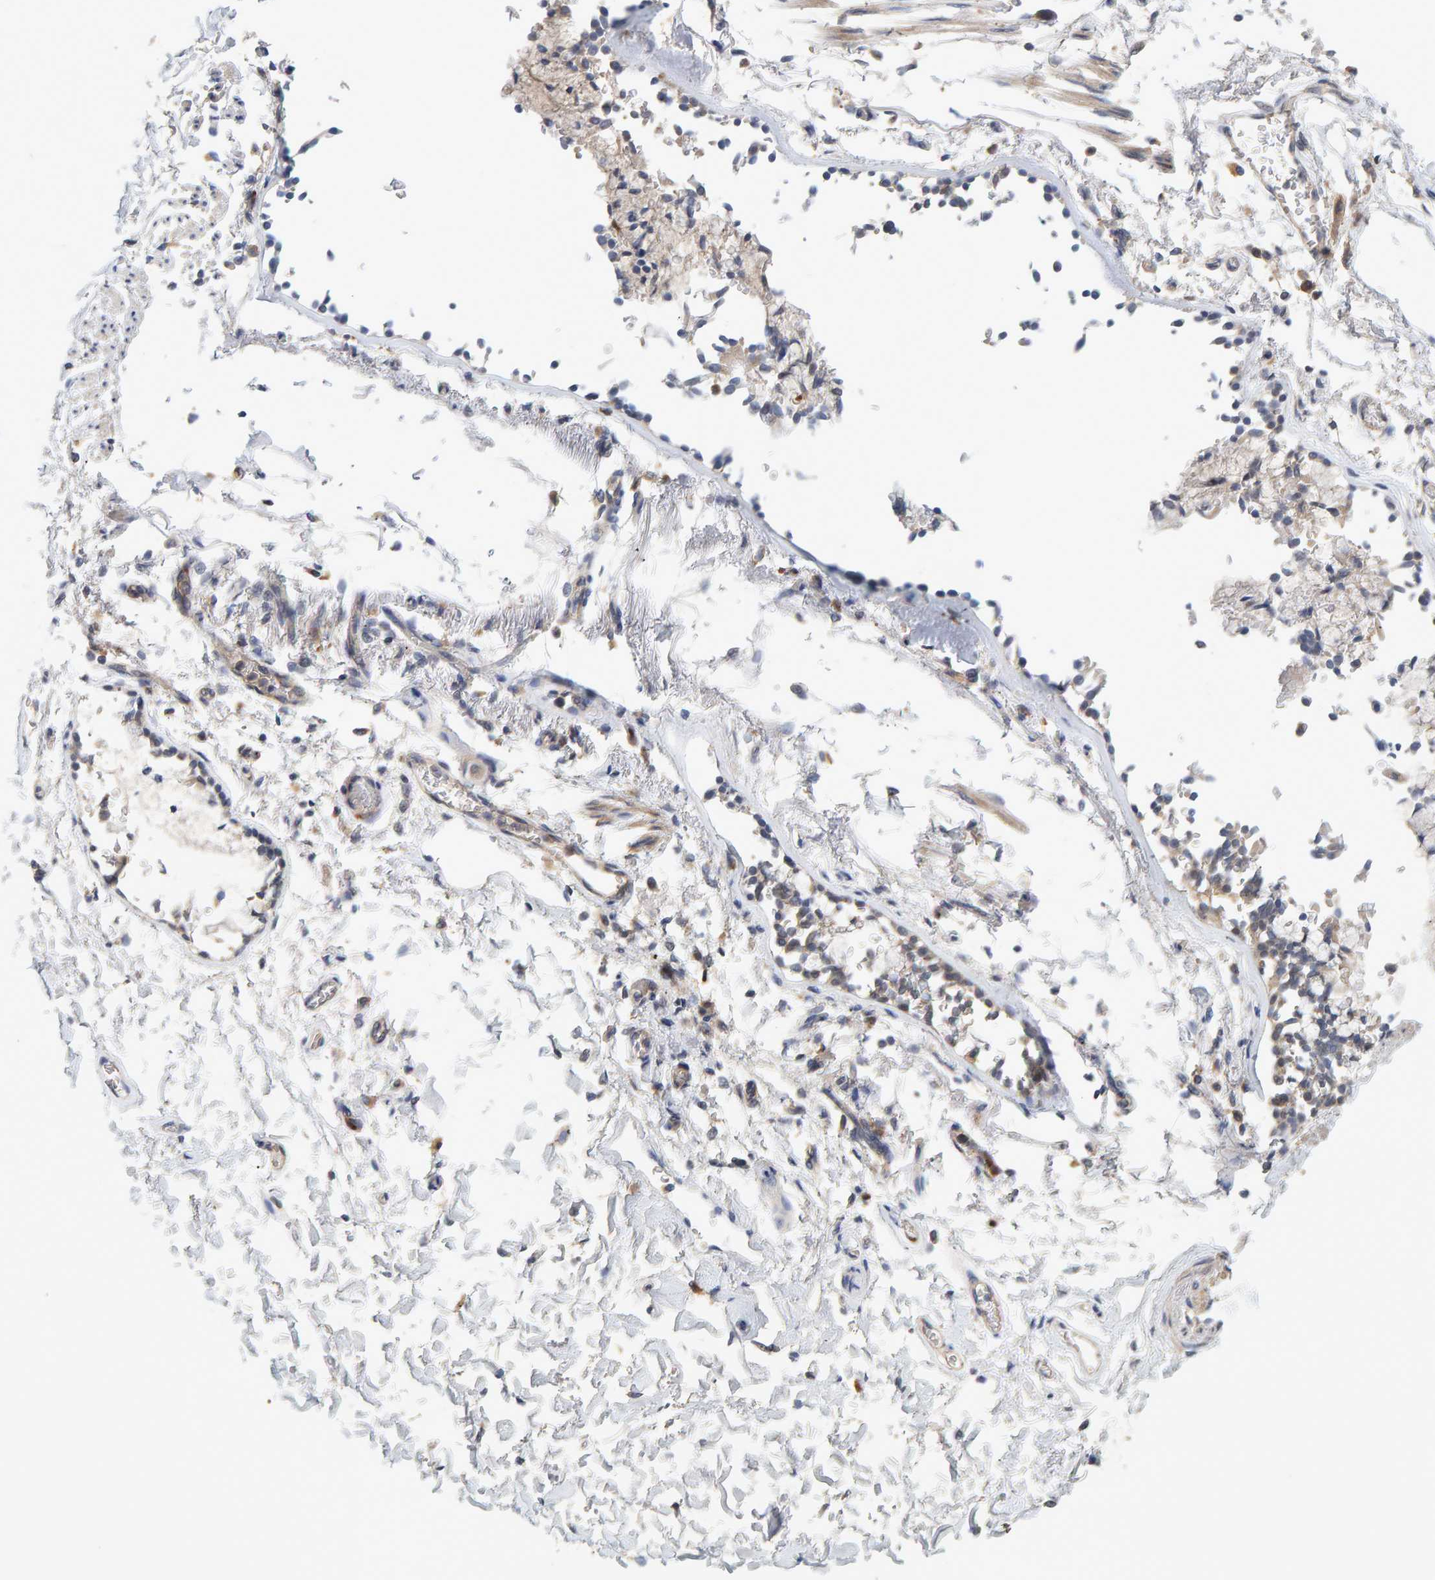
{"staining": {"intensity": "moderate", "quantity": "25%-75%", "location": "cytoplasmic/membranous"}, "tissue": "adipose tissue", "cell_type": "Adipocytes", "image_type": "normal", "snomed": [{"axis": "morphology", "description": "Normal tissue, NOS"}, {"axis": "topography", "description": "Cartilage tissue"}, {"axis": "topography", "description": "Lung"}], "caption": "An immunohistochemistry histopathology image of normal tissue is shown. Protein staining in brown labels moderate cytoplasmic/membranous positivity in adipose tissue within adipocytes. (Brightfield microscopy of DAB IHC at high magnification).", "gene": "TATDN1", "patient": {"sex": "female", "age": 77}}